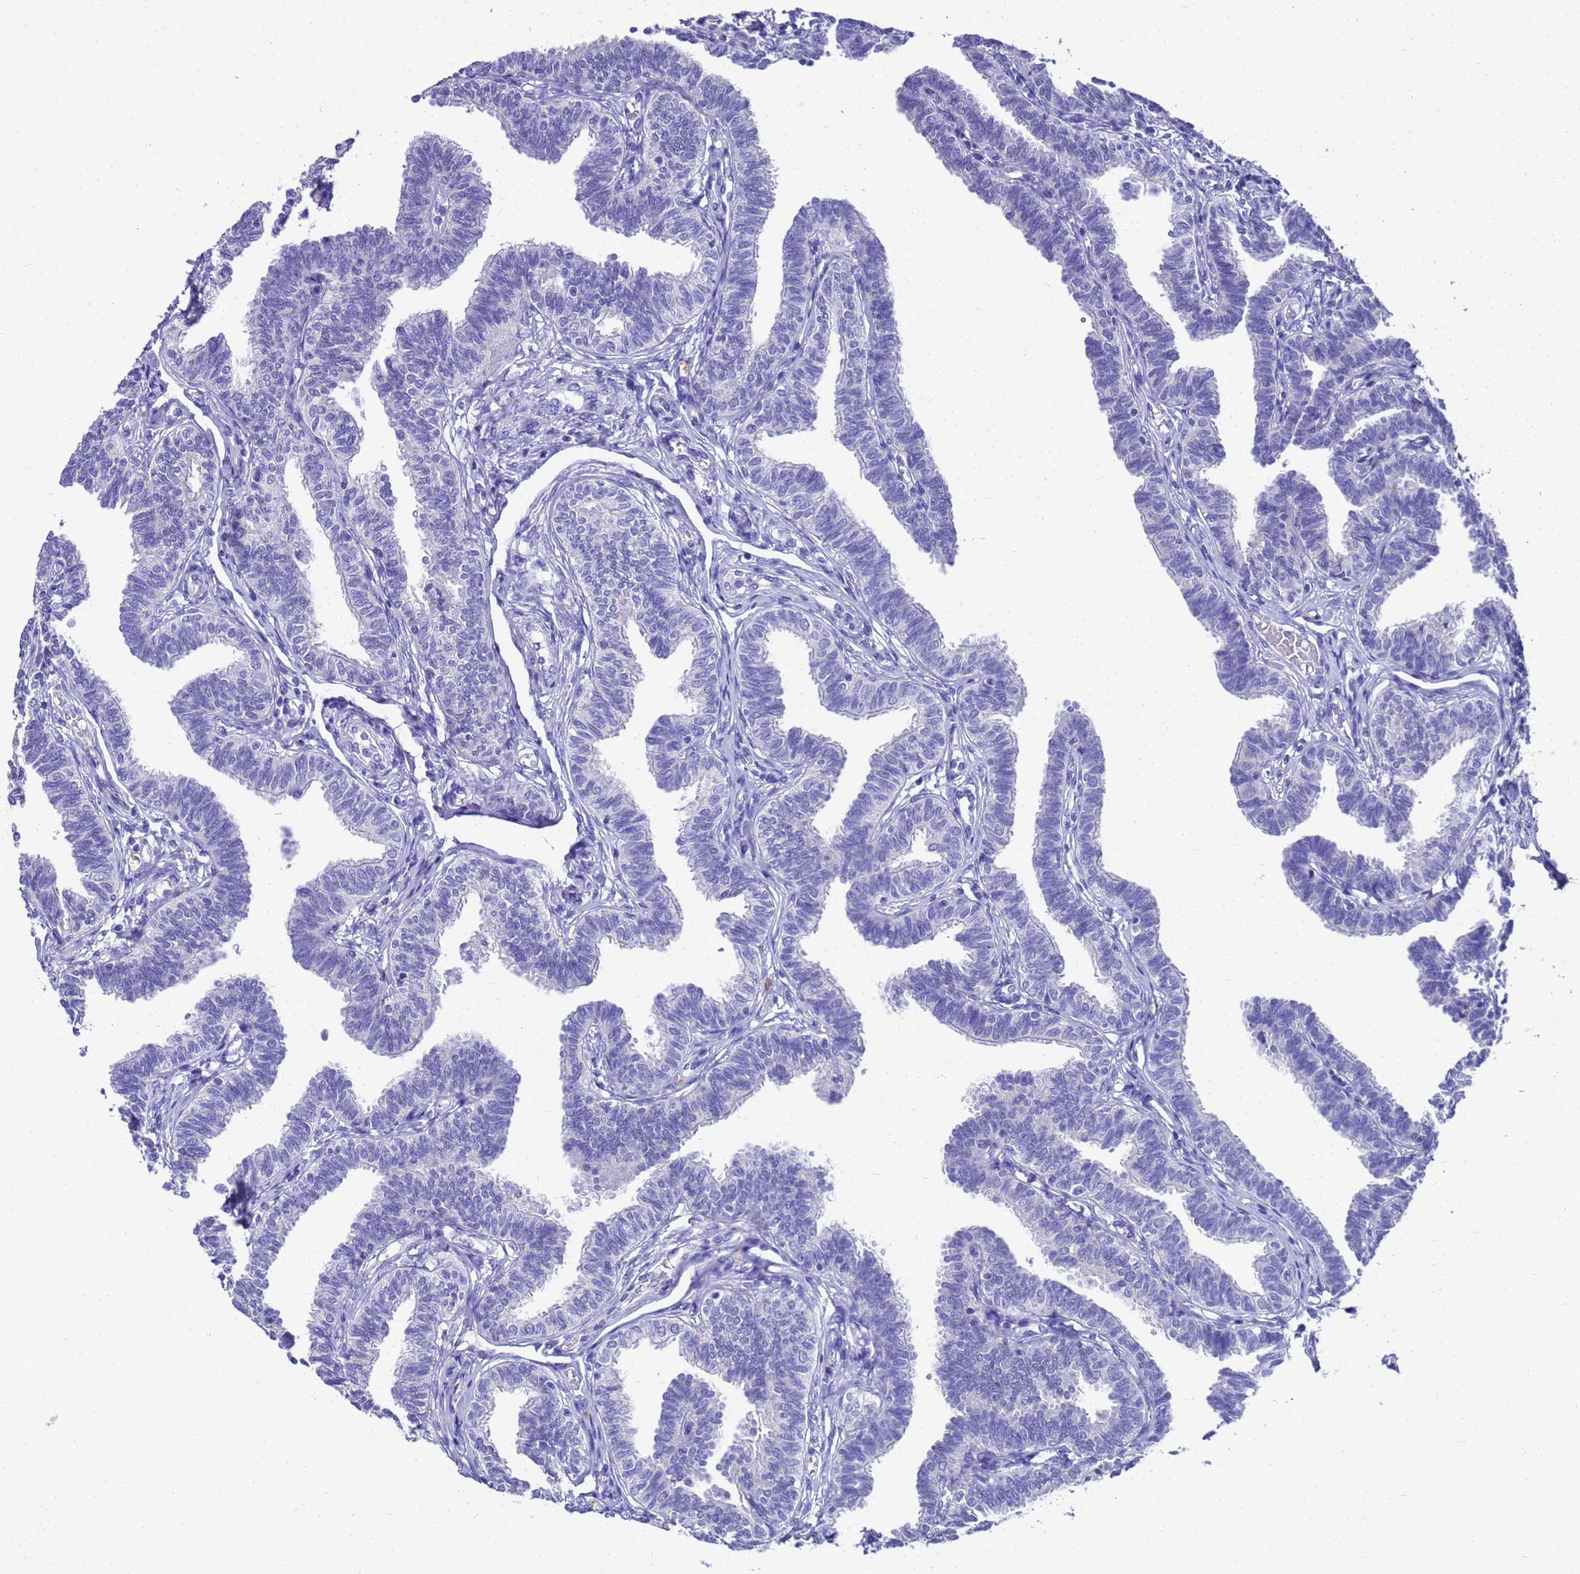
{"staining": {"intensity": "negative", "quantity": "none", "location": "none"}, "tissue": "fallopian tube", "cell_type": "Glandular cells", "image_type": "normal", "snomed": [{"axis": "morphology", "description": "Normal tissue, NOS"}, {"axis": "topography", "description": "Fallopian tube"}, {"axis": "topography", "description": "Ovary"}], "caption": "The immunohistochemistry micrograph has no significant staining in glandular cells of fallopian tube. (Brightfield microscopy of DAB immunohistochemistry at high magnification).", "gene": "MS4A13", "patient": {"sex": "female", "age": 23}}